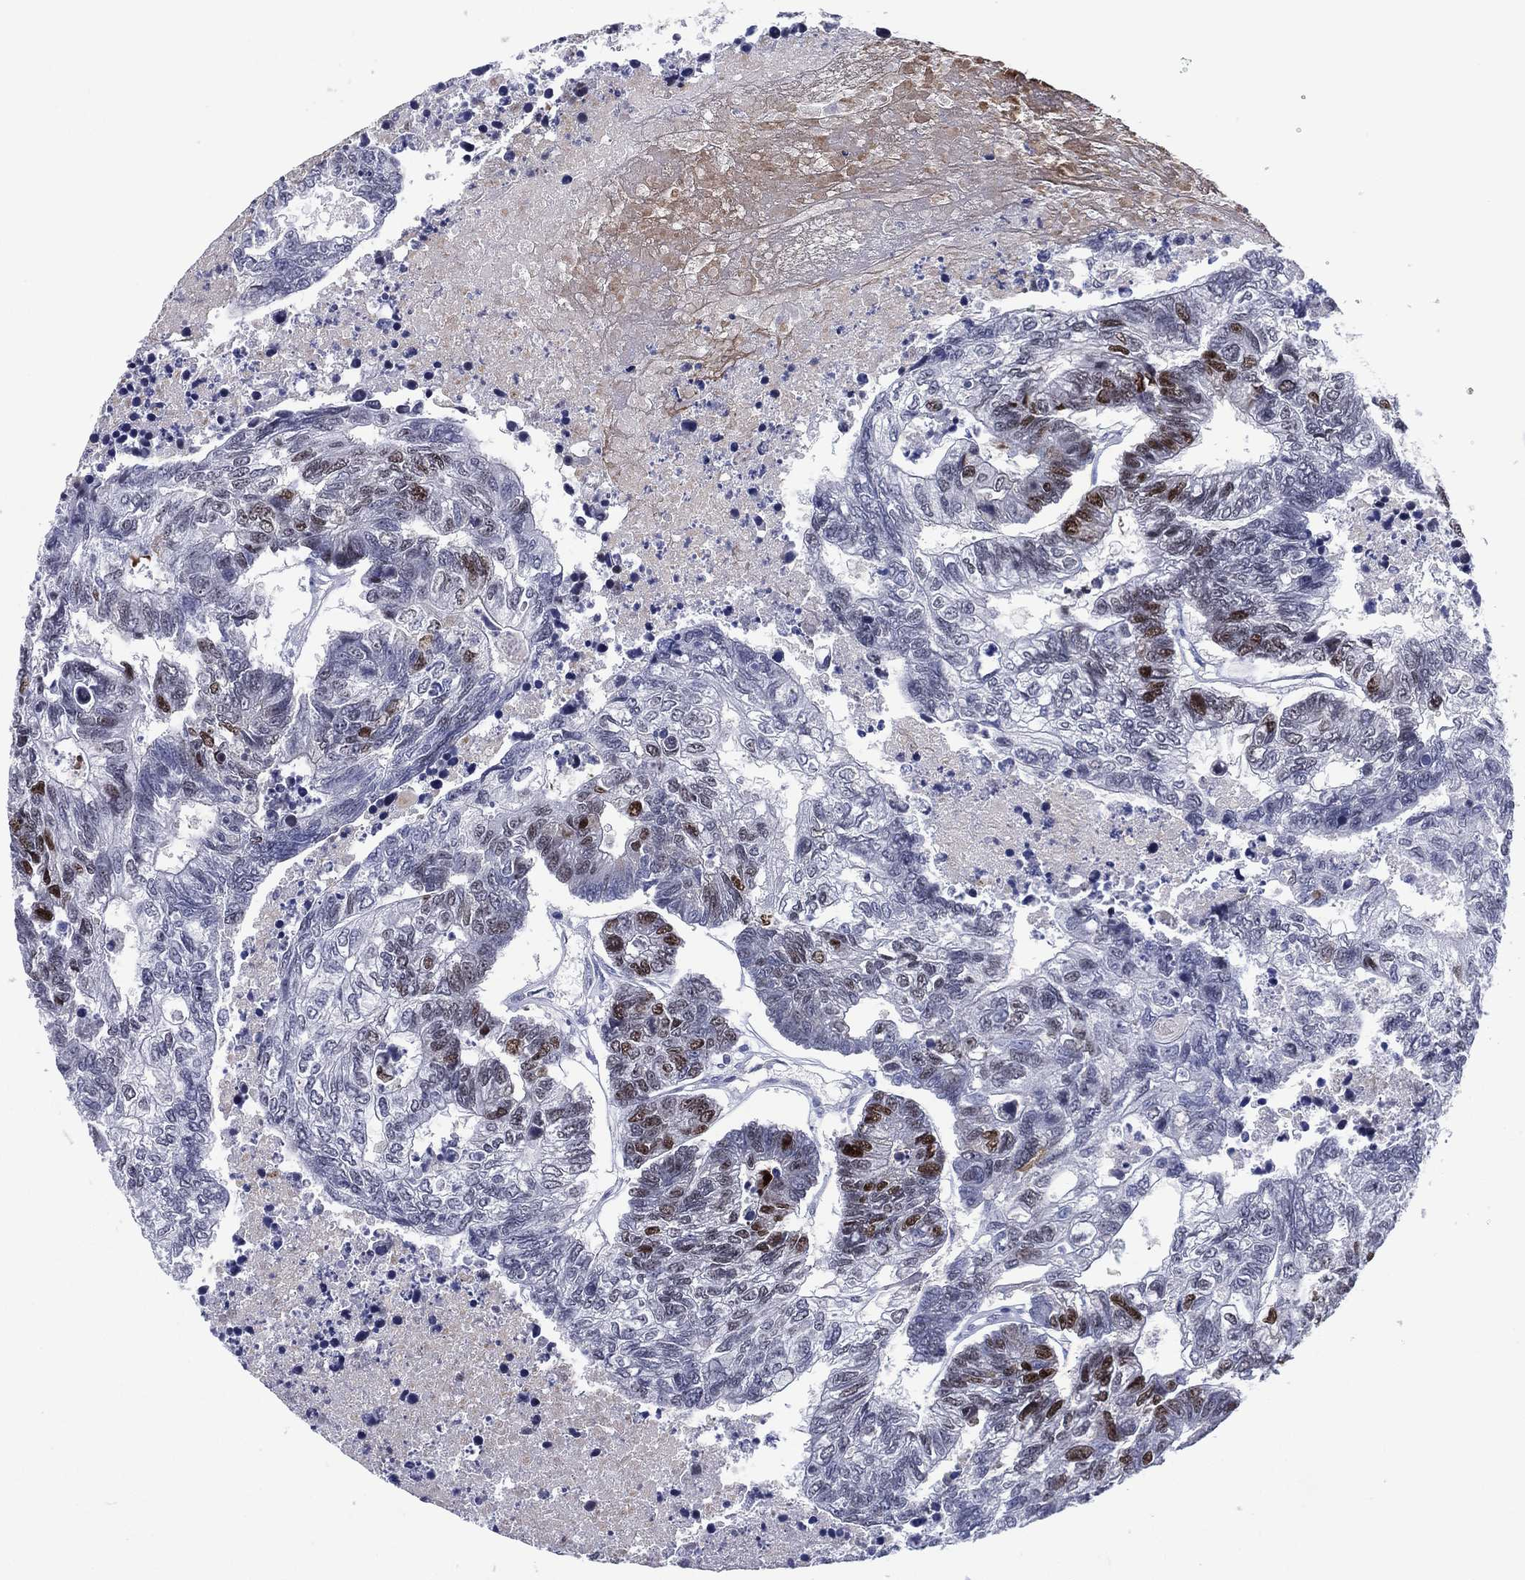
{"staining": {"intensity": "strong", "quantity": "<25%", "location": "nuclear"}, "tissue": "colorectal cancer", "cell_type": "Tumor cells", "image_type": "cancer", "snomed": [{"axis": "morphology", "description": "Adenocarcinoma, NOS"}, {"axis": "topography", "description": "Colon"}], "caption": "Tumor cells display medium levels of strong nuclear expression in about <25% of cells in colorectal cancer (adenocarcinoma). The protein is stained brown, and the nuclei are stained in blue (DAB (3,3'-diaminobenzidine) IHC with brightfield microscopy, high magnification).", "gene": "GATA6", "patient": {"sex": "female", "age": 48}}